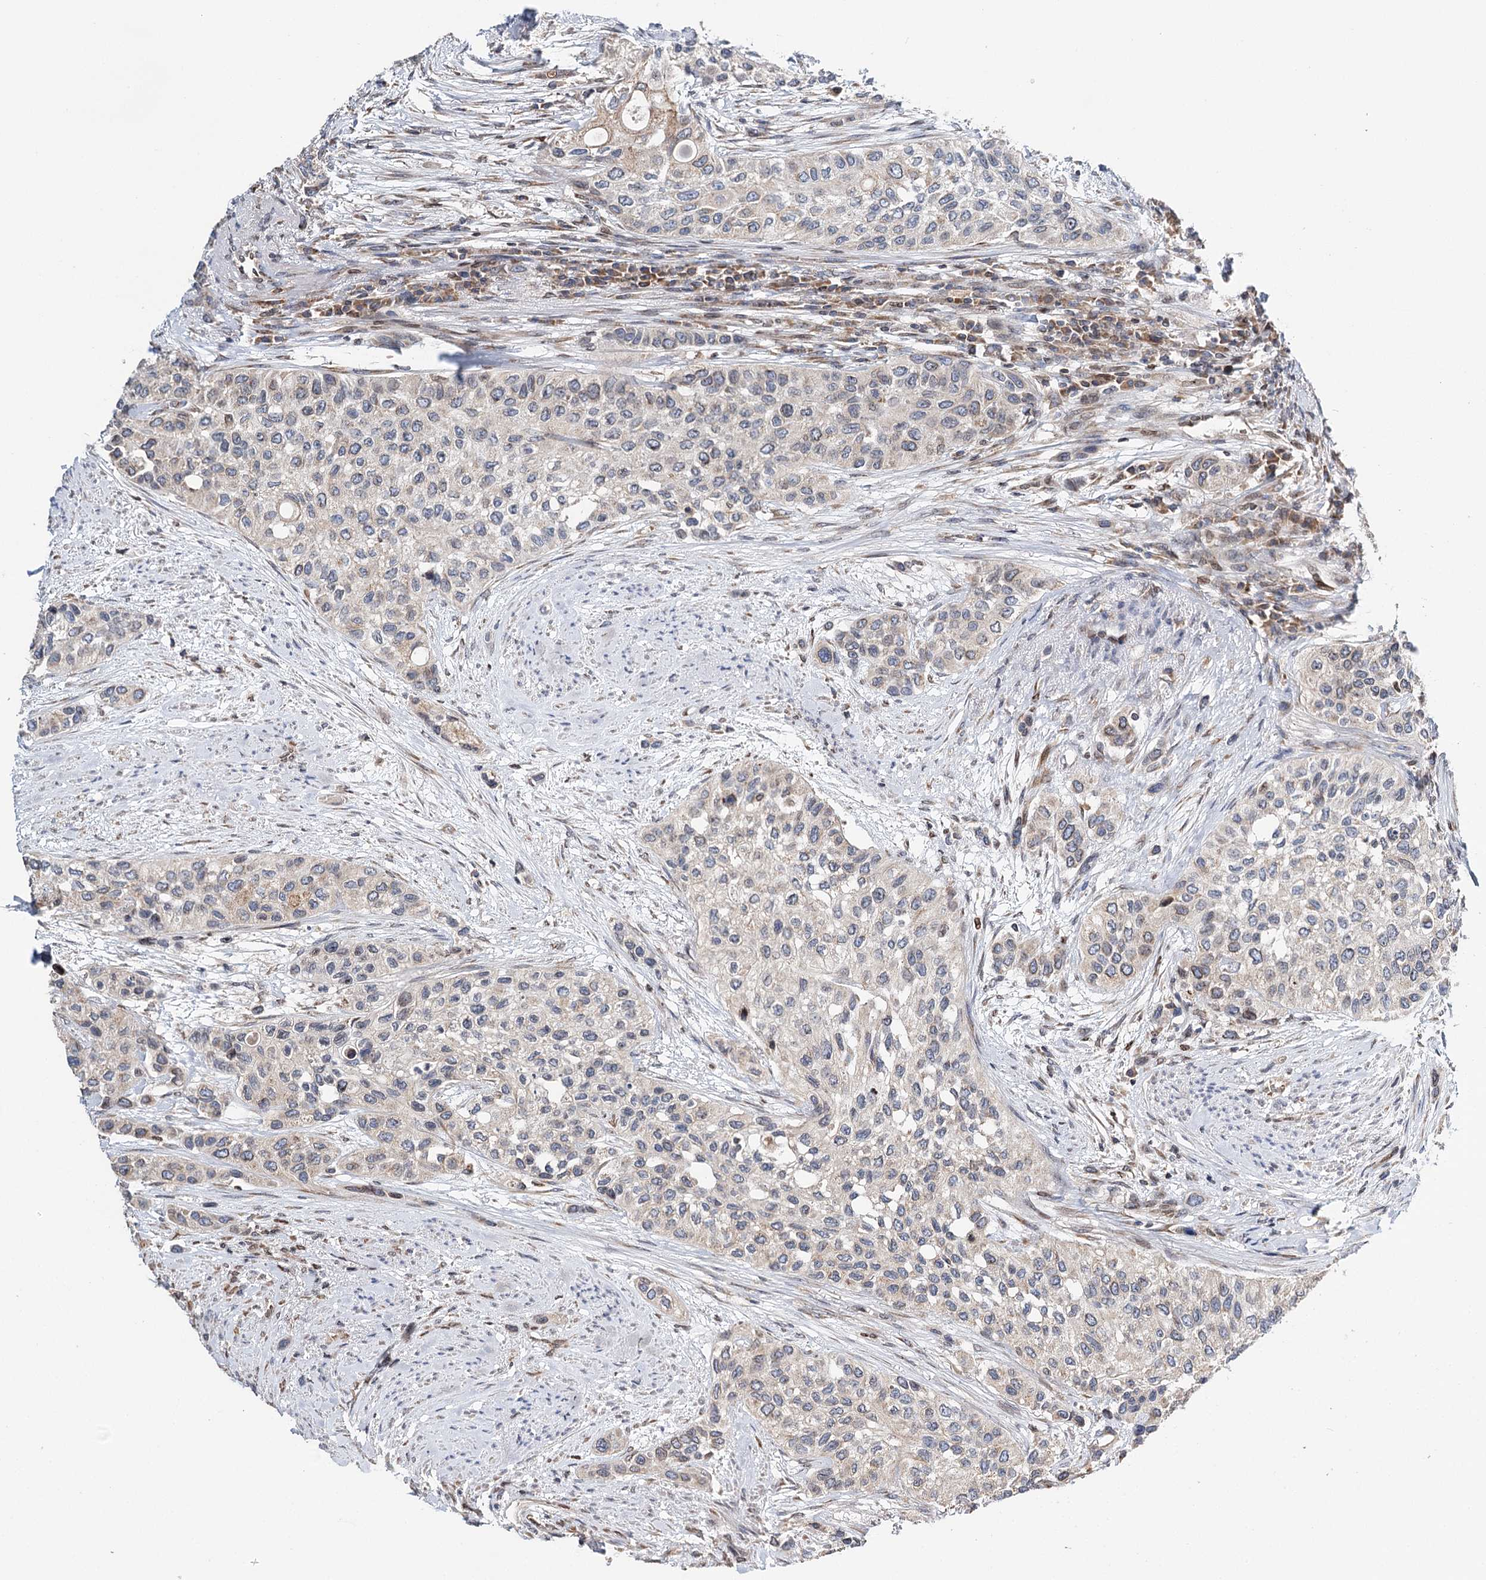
{"staining": {"intensity": "weak", "quantity": "<25%", "location": "cytoplasmic/membranous,nuclear"}, "tissue": "urothelial cancer", "cell_type": "Tumor cells", "image_type": "cancer", "snomed": [{"axis": "morphology", "description": "Normal tissue, NOS"}, {"axis": "morphology", "description": "Urothelial carcinoma, High grade"}, {"axis": "topography", "description": "Vascular tissue"}, {"axis": "topography", "description": "Urinary bladder"}], "caption": "Immunohistochemistry (IHC) of human urothelial carcinoma (high-grade) shows no expression in tumor cells.", "gene": "CFAP46", "patient": {"sex": "female", "age": 56}}